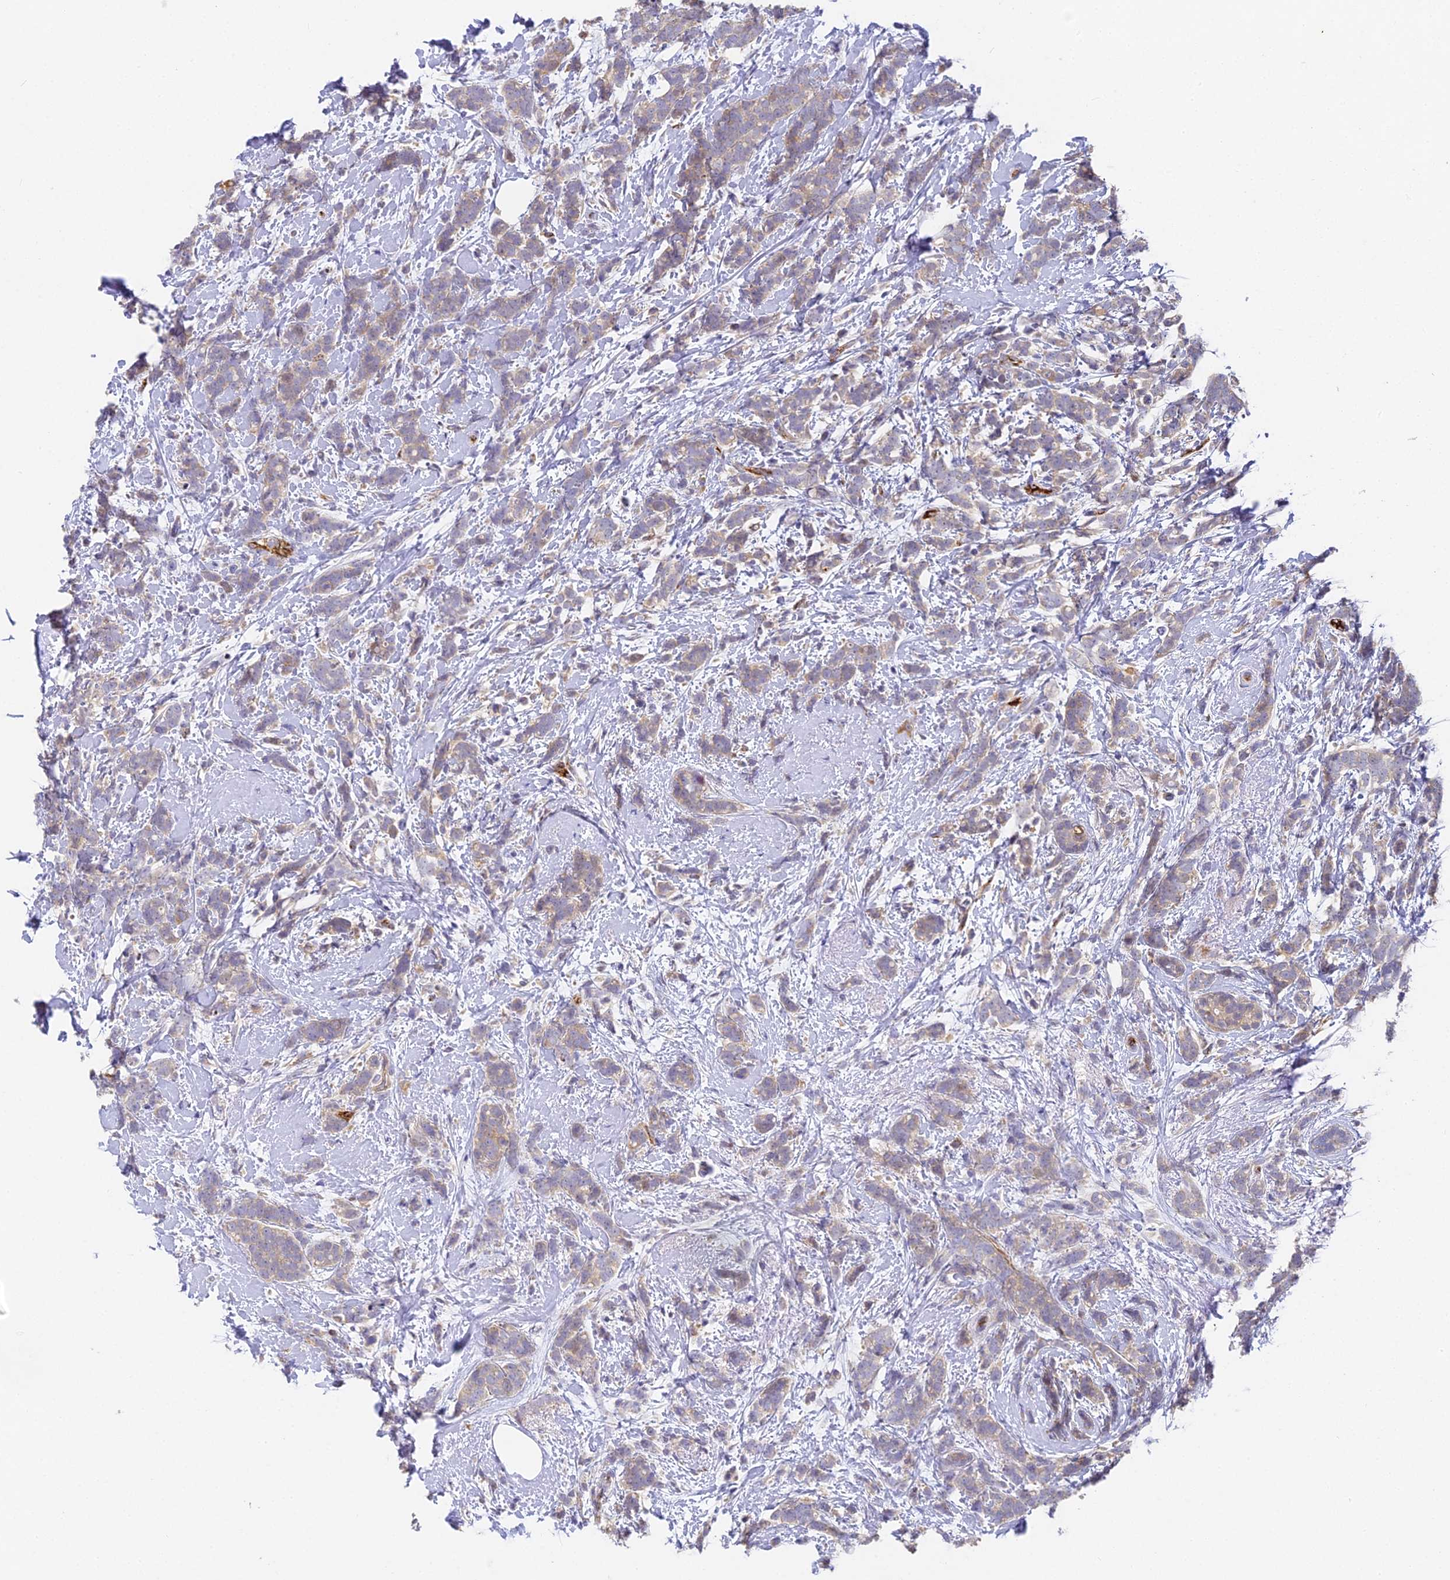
{"staining": {"intensity": "weak", "quantity": "25%-75%", "location": "cytoplasmic/membranous"}, "tissue": "breast cancer", "cell_type": "Tumor cells", "image_type": "cancer", "snomed": [{"axis": "morphology", "description": "Lobular carcinoma"}, {"axis": "topography", "description": "Breast"}], "caption": "IHC (DAB (3,3'-diaminobenzidine)) staining of lobular carcinoma (breast) demonstrates weak cytoplasmic/membranous protein expression in approximately 25%-75% of tumor cells.", "gene": "DNAAF10", "patient": {"sex": "female", "age": 58}}